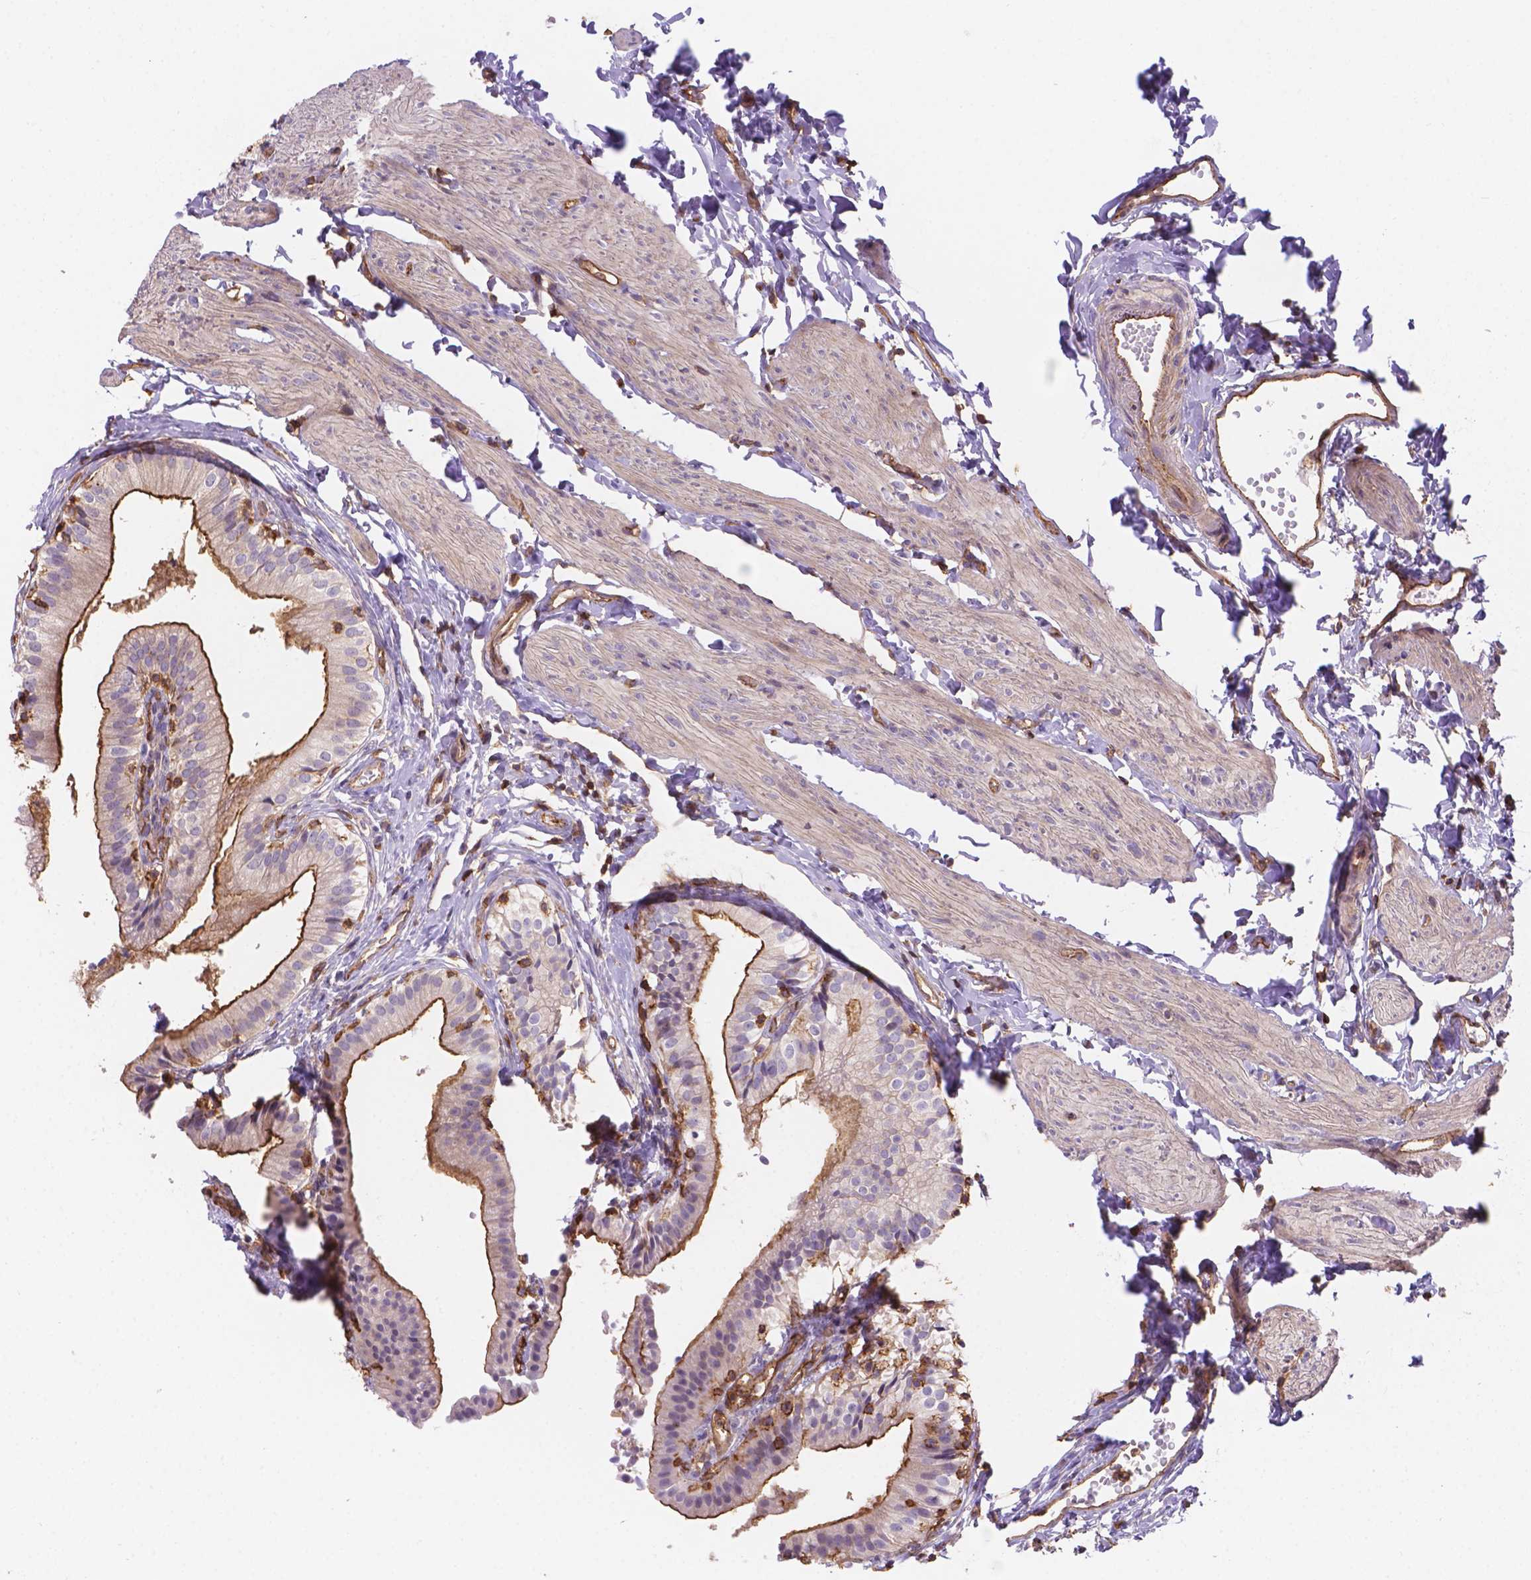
{"staining": {"intensity": "moderate", "quantity": "25%-75%", "location": "cytoplasmic/membranous"}, "tissue": "gallbladder", "cell_type": "Glandular cells", "image_type": "normal", "snomed": [{"axis": "morphology", "description": "Normal tissue, NOS"}, {"axis": "topography", "description": "Gallbladder"}], "caption": "Immunohistochemical staining of unremarkable human gallbladder displays medium levels of moderate cytoplasmic/membranous staining in approximately 25%-75% of glandular cells. (DAB (3,3'-diaminobenzidine) IHC, brown staining for protein, blue staining for nuclei).", "gene": "DMWD", "patient": {"sex": "female", "age": 47}}